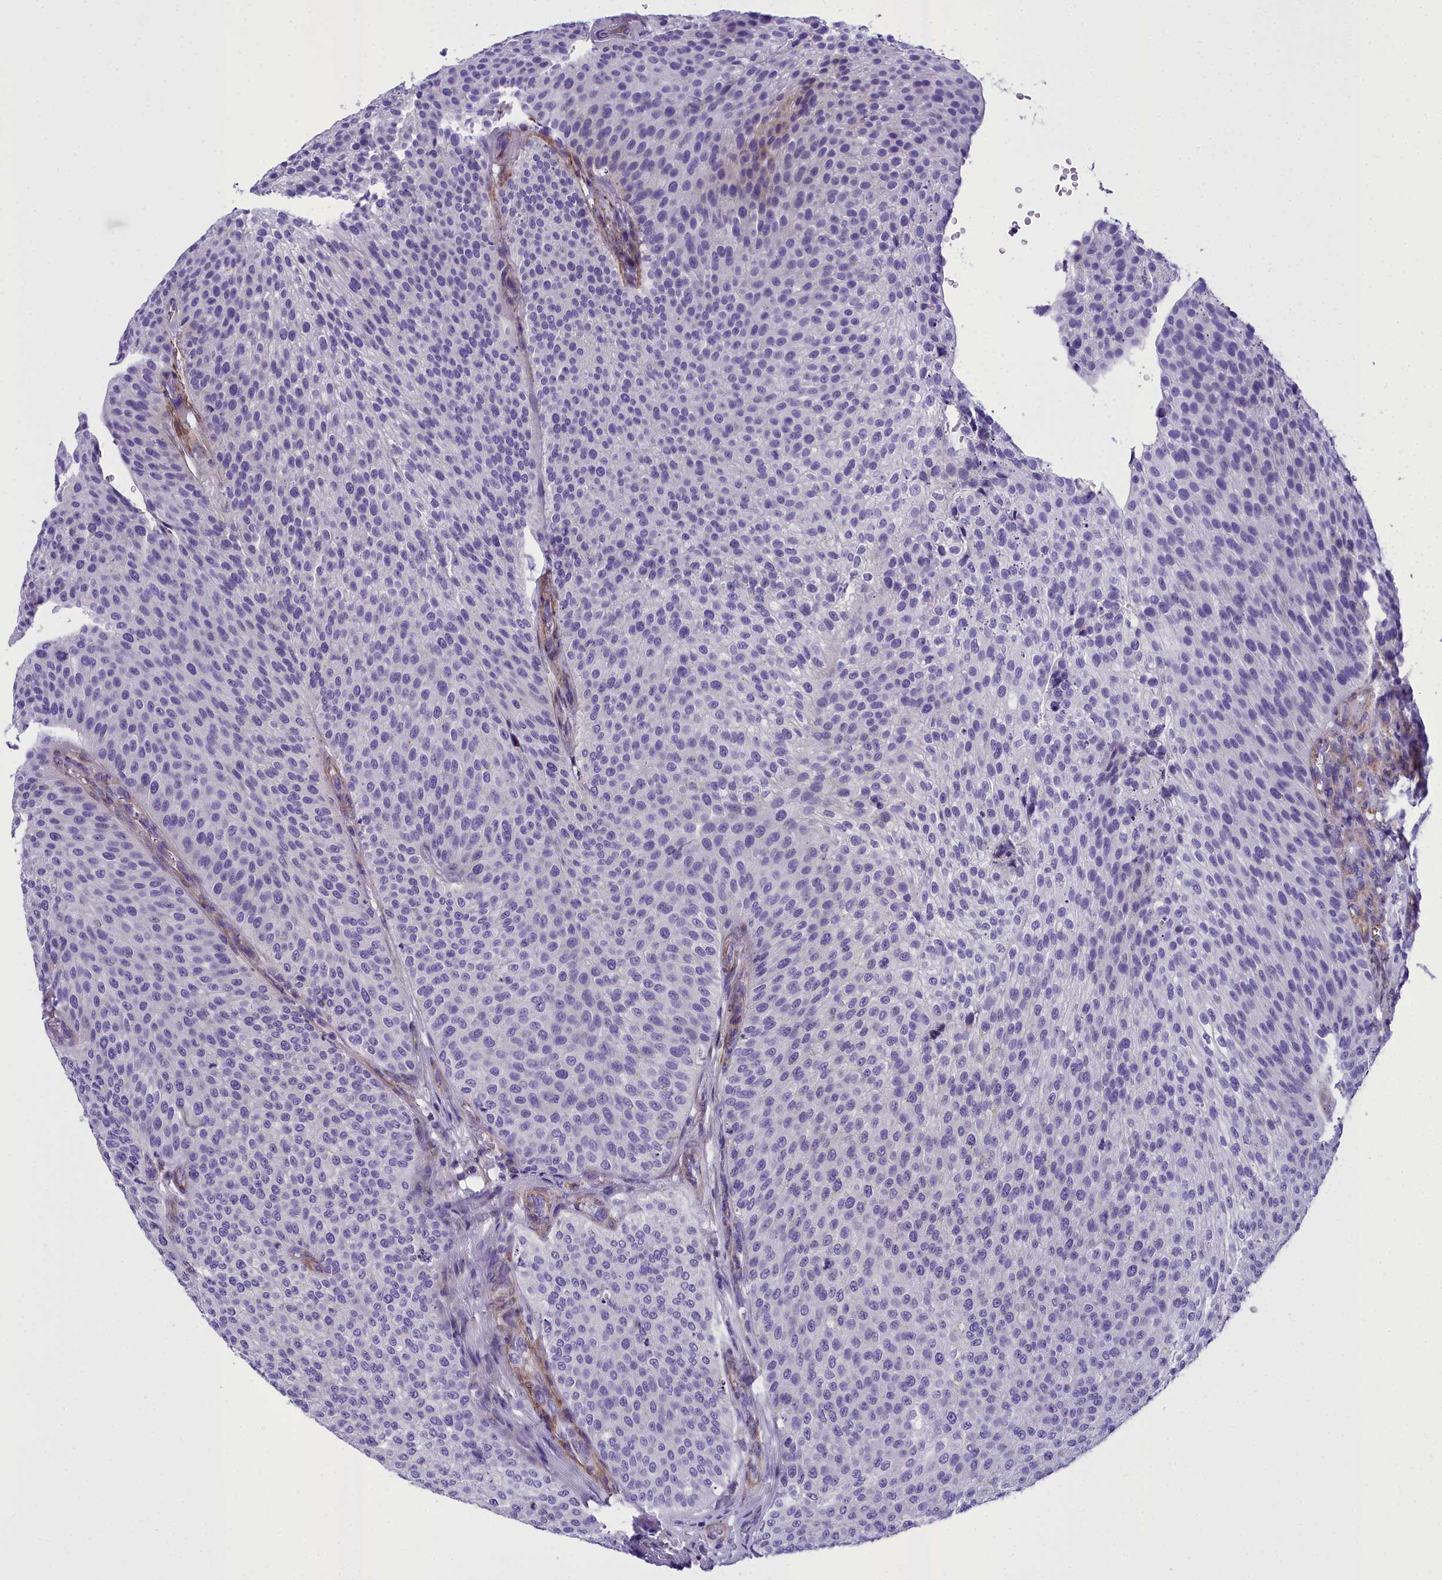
{"staining": {"intensity": "negative", "quantity": "none", "location": "none"}, "tissue": "urothelial cancer", "cell_type": "Tumor cells", "image_type": "cancer", "snomed": [{"axis": "morphology", "description": "Urothelial carcinoma, Low grade"}, {"axis": "topography", "description": "Smooth muscle"}, {"axis": "topography", "description": "Urinary bladder"}], "caption": "DAB immunohistochemical staining of low-grade urothelial carcinoma displays no significant positivity in tumor cells.", "gene": "GFRA1", "patient": {"sex": "male", "age": 60}}